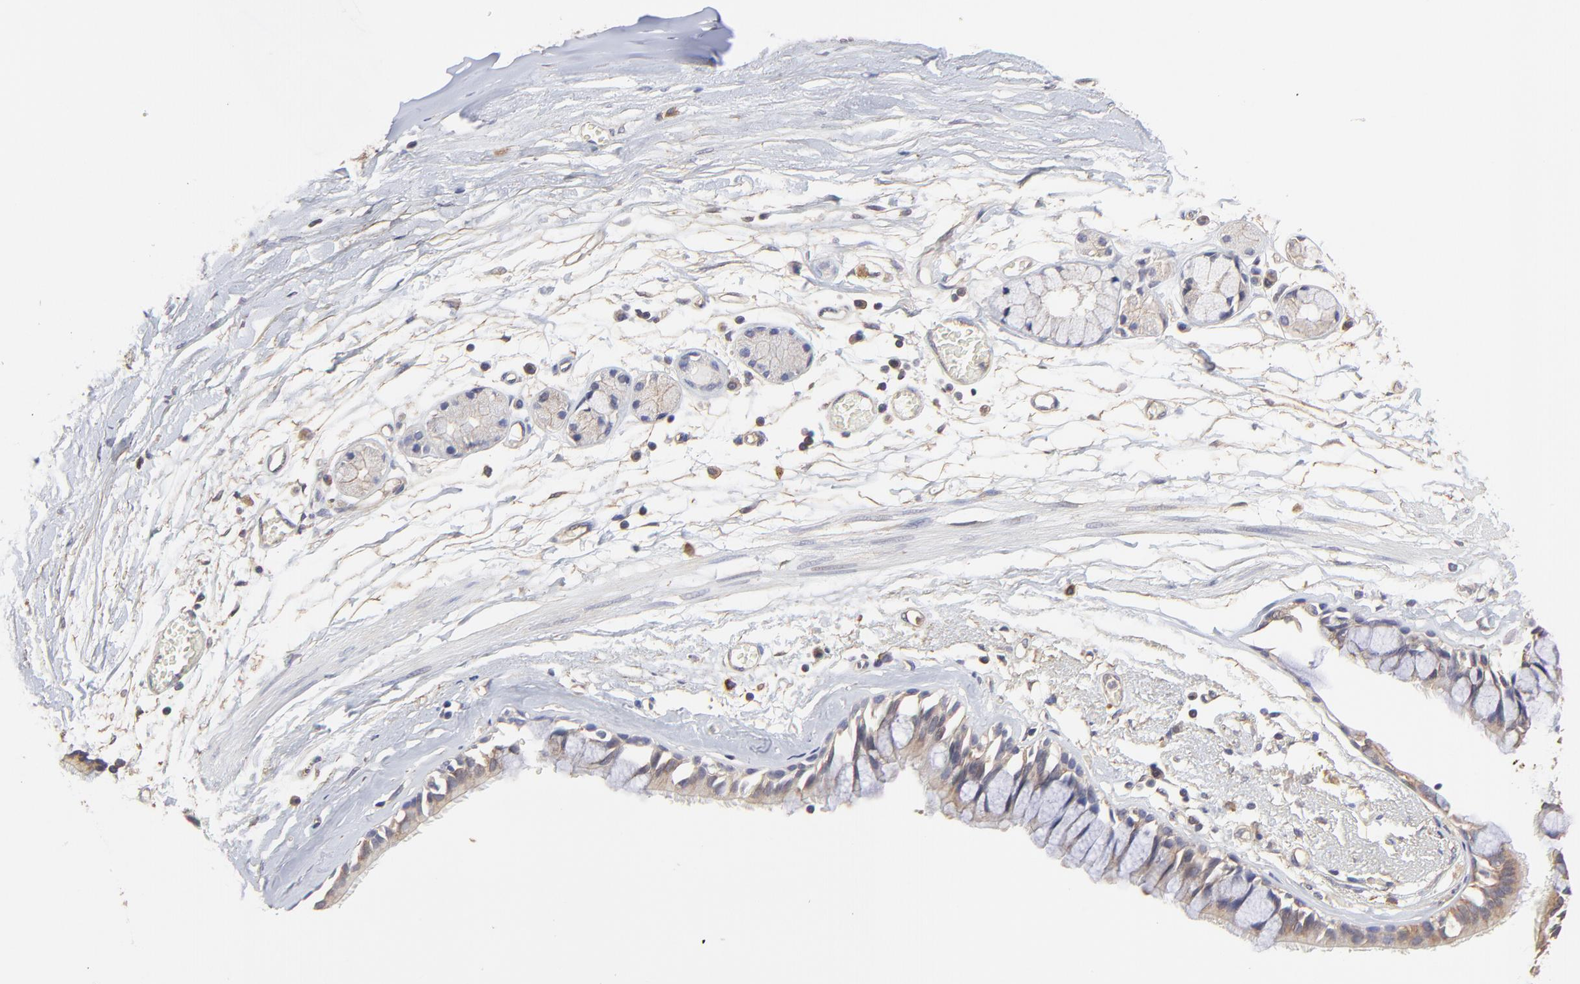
{"staining": {"intensity": "moderate", "quantity": "25%-75%", "location": "cytoplasmic/membranous"}, "tissue": "bronchus", "cell_type": "Respiratory epithelial cells", "image_type": "normal", "snomed": [{"axis": "morphology", "description": "Normal tissue, NOS"}, {"axis": "topography", "description": "Bronchus"}, {"axis": "topography", "description": "Lung"}], "caption": "Protein expression analysis of unremarkable bronchus reveals moderate cytoplasmic/membranous staining in approximately 25%-75% of respiratory epithelial cells. Nuclei are stained in blue.", "gene": "ARMT1", "patient": {"sex": "female", "age": 56}}